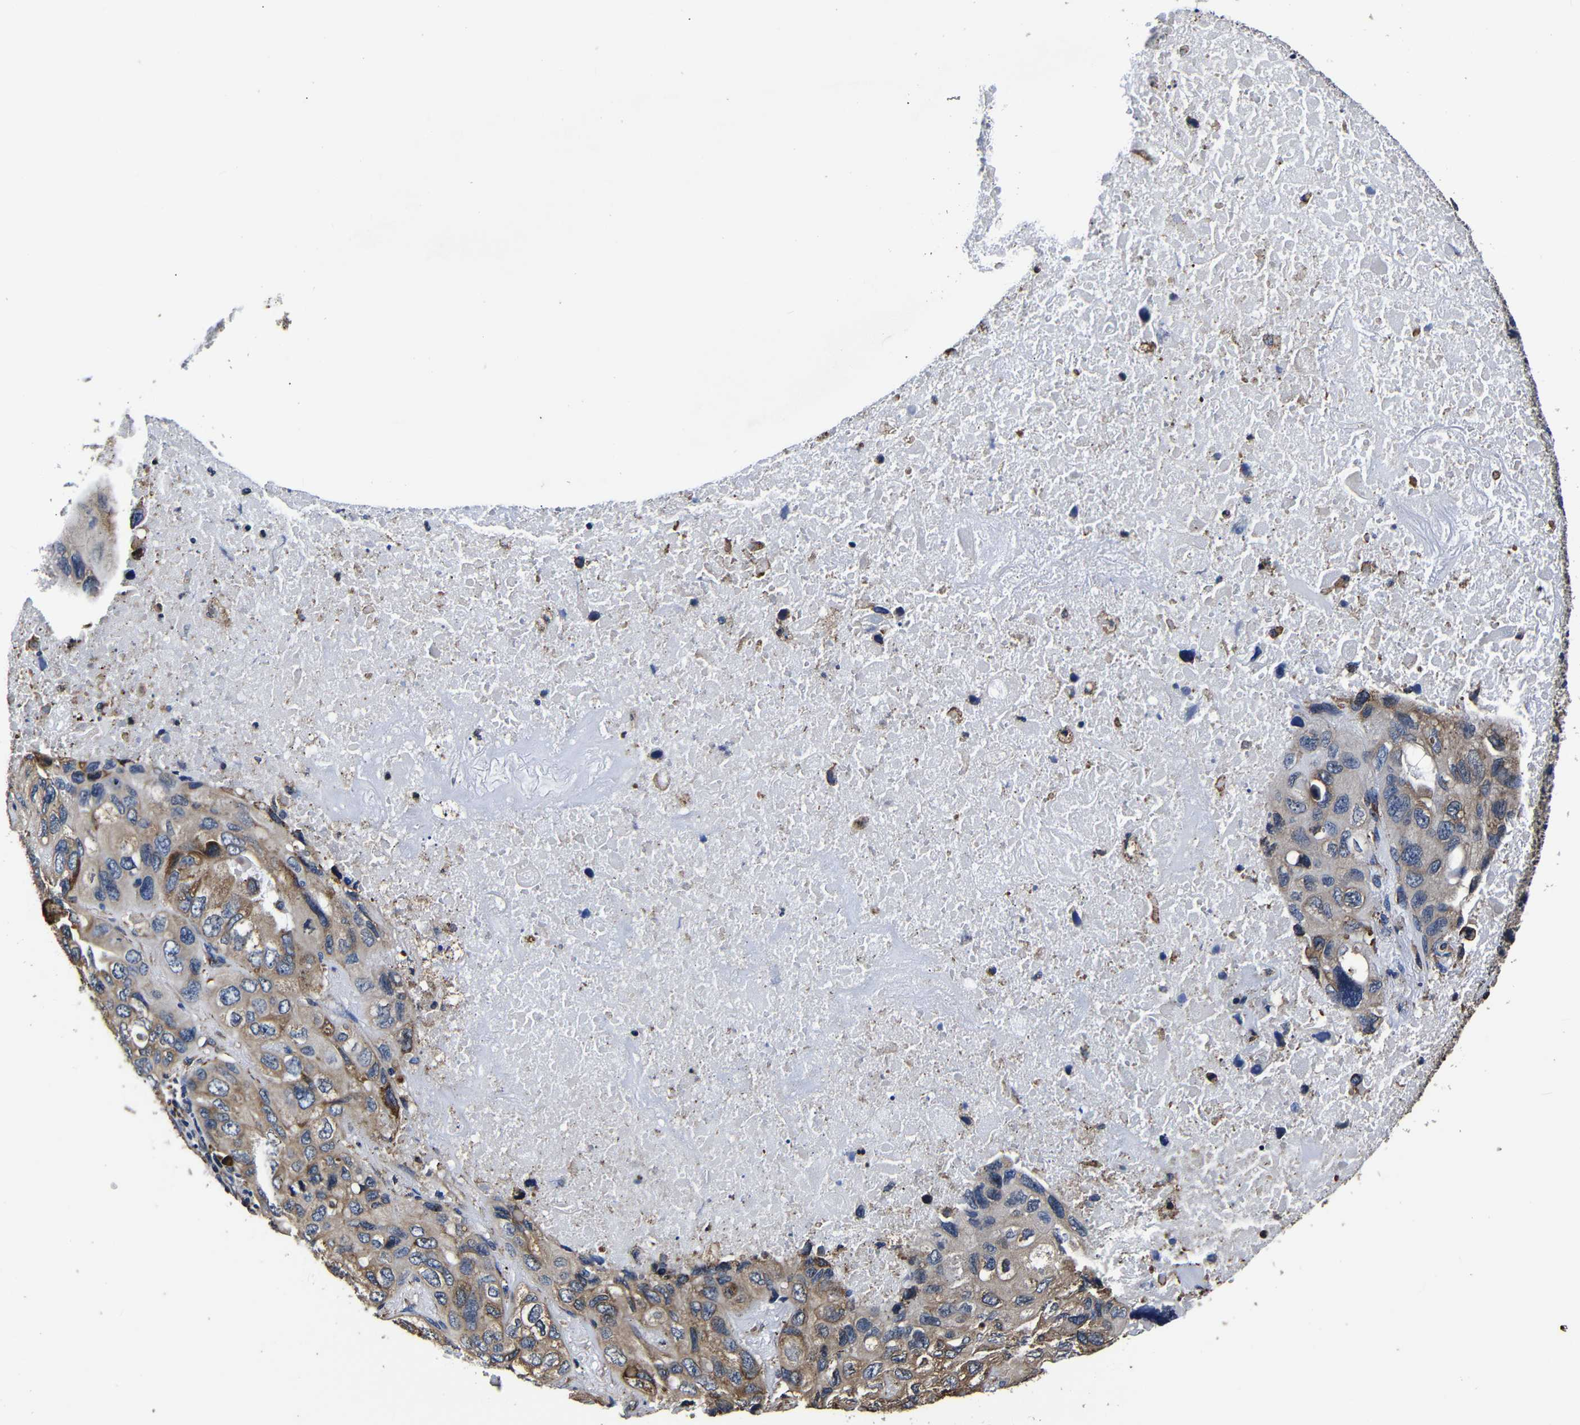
{"staining": {"intensity": "moderate", "quantity": "25%-75%", "location": "cytoplasmic/membranous"}, "tissue": "lung cancer", "cell_type": "Tumor cells", "image_type": "cancer", "snomed": [{"axis": "morphology", "description": "Squamous cell carcinoma, NOS"}, {"axis": "topography", "description": "Lung"}], "caption": "The image reveals immunohistochemical staining of squamous cell carcinoma (lung). There is moderate cytoplasmic/membranous positivity is seen in about 25%-75% of tumor cells.", "gene": "SCN9A", "patient": {"sex": "female", "age": 73}}